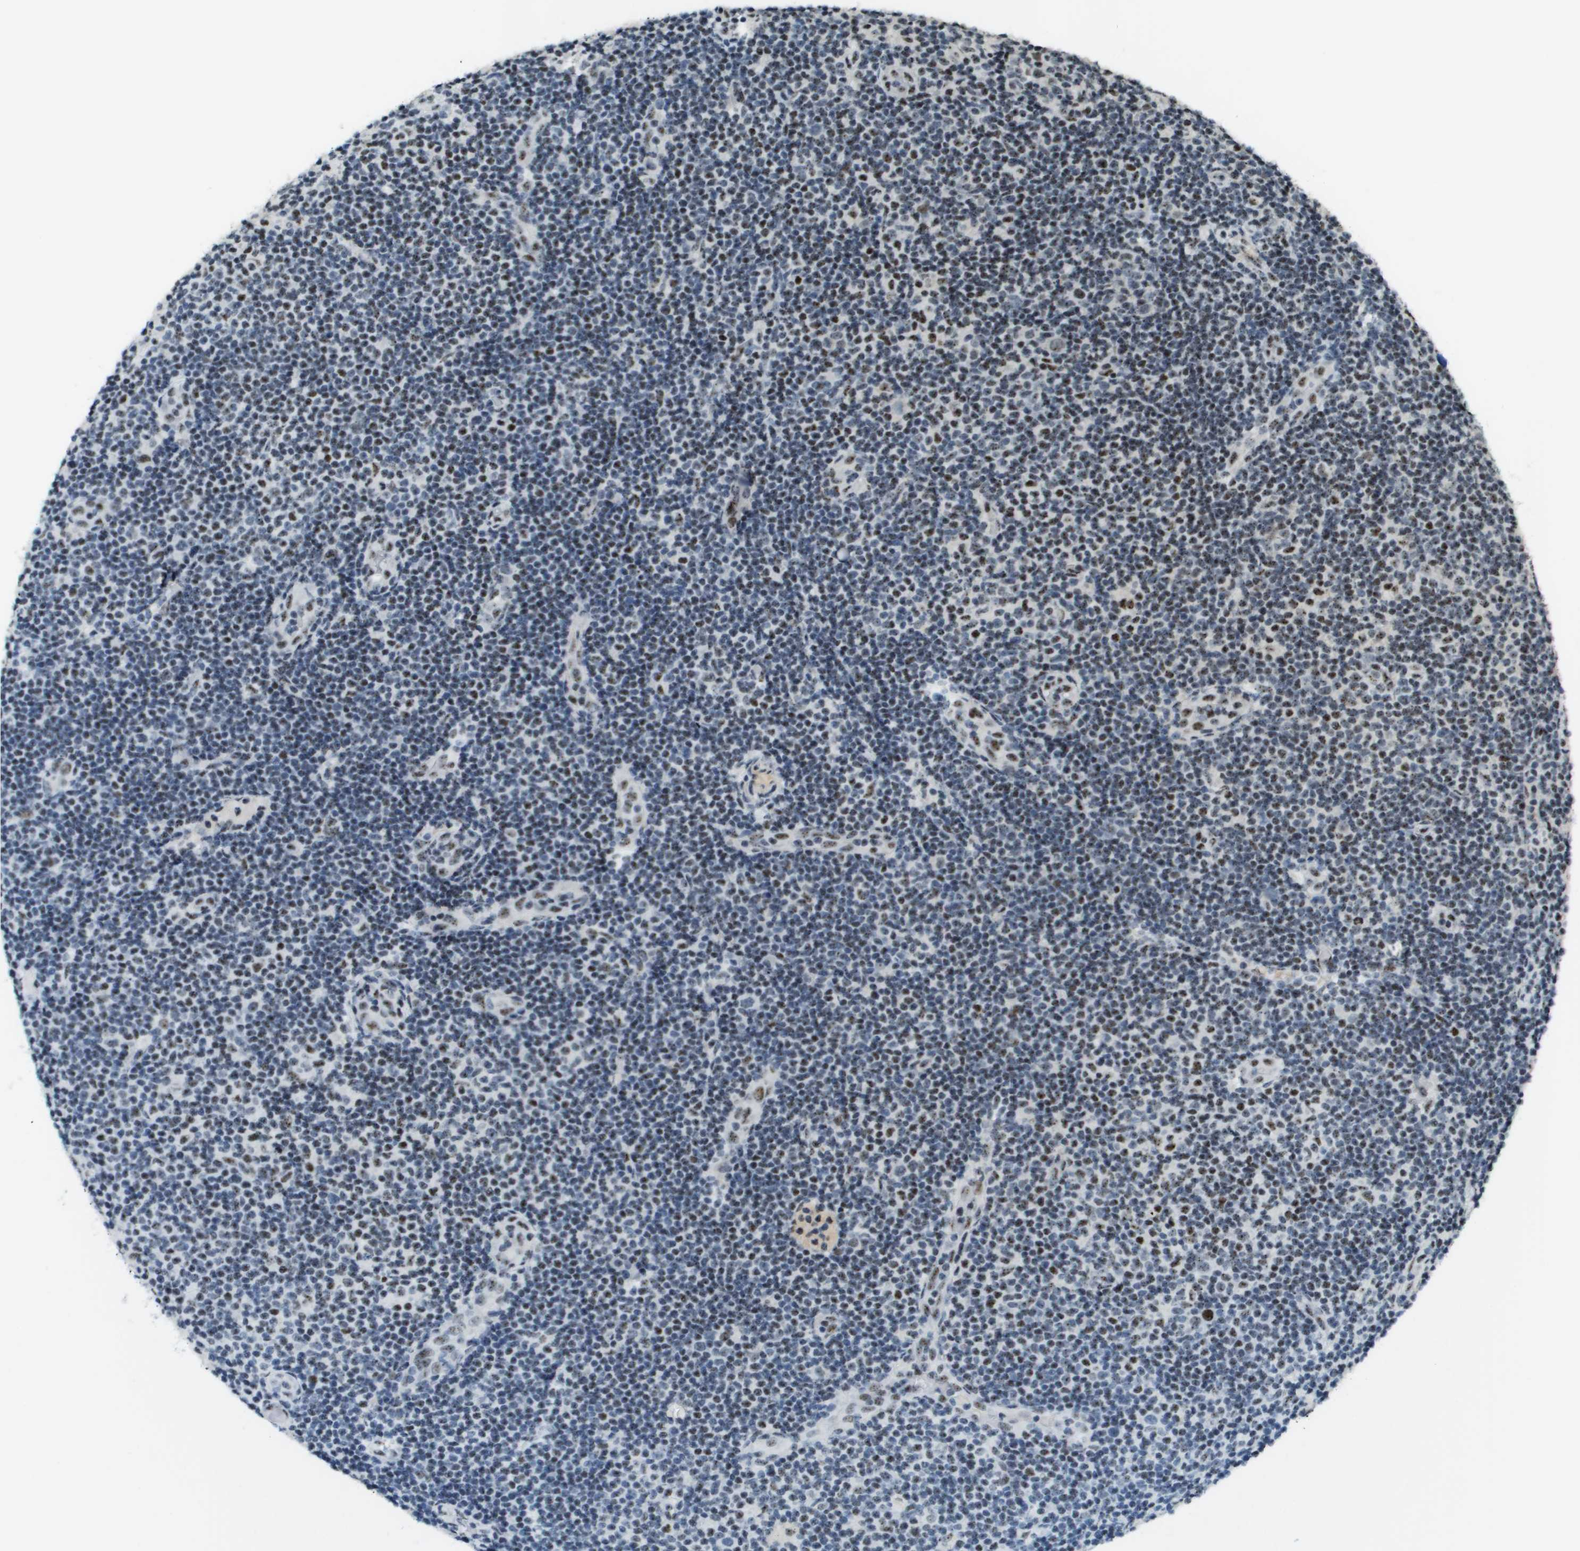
{"staining": {"intensity": "weak", "quantity": "25%-75%", "location": "nuclear"}, "tissue": "lymphoma", "cell_type": "Tumor cells", "image_type": "cancer", "snomed": [{"axis": "morphology", "description": "Malignant lymphoma, non-Hodgkin's type, Low grade"}, {"axis": "topography", "description": "Lymph node"}], "caption": "Immunohistochemical staining of lymphoma displays low levels of weak nuclear positivity in approximately 25%-75% of tumor cells.", "gene": "SP100", "patient": {"sex": "male", "age": 83}}